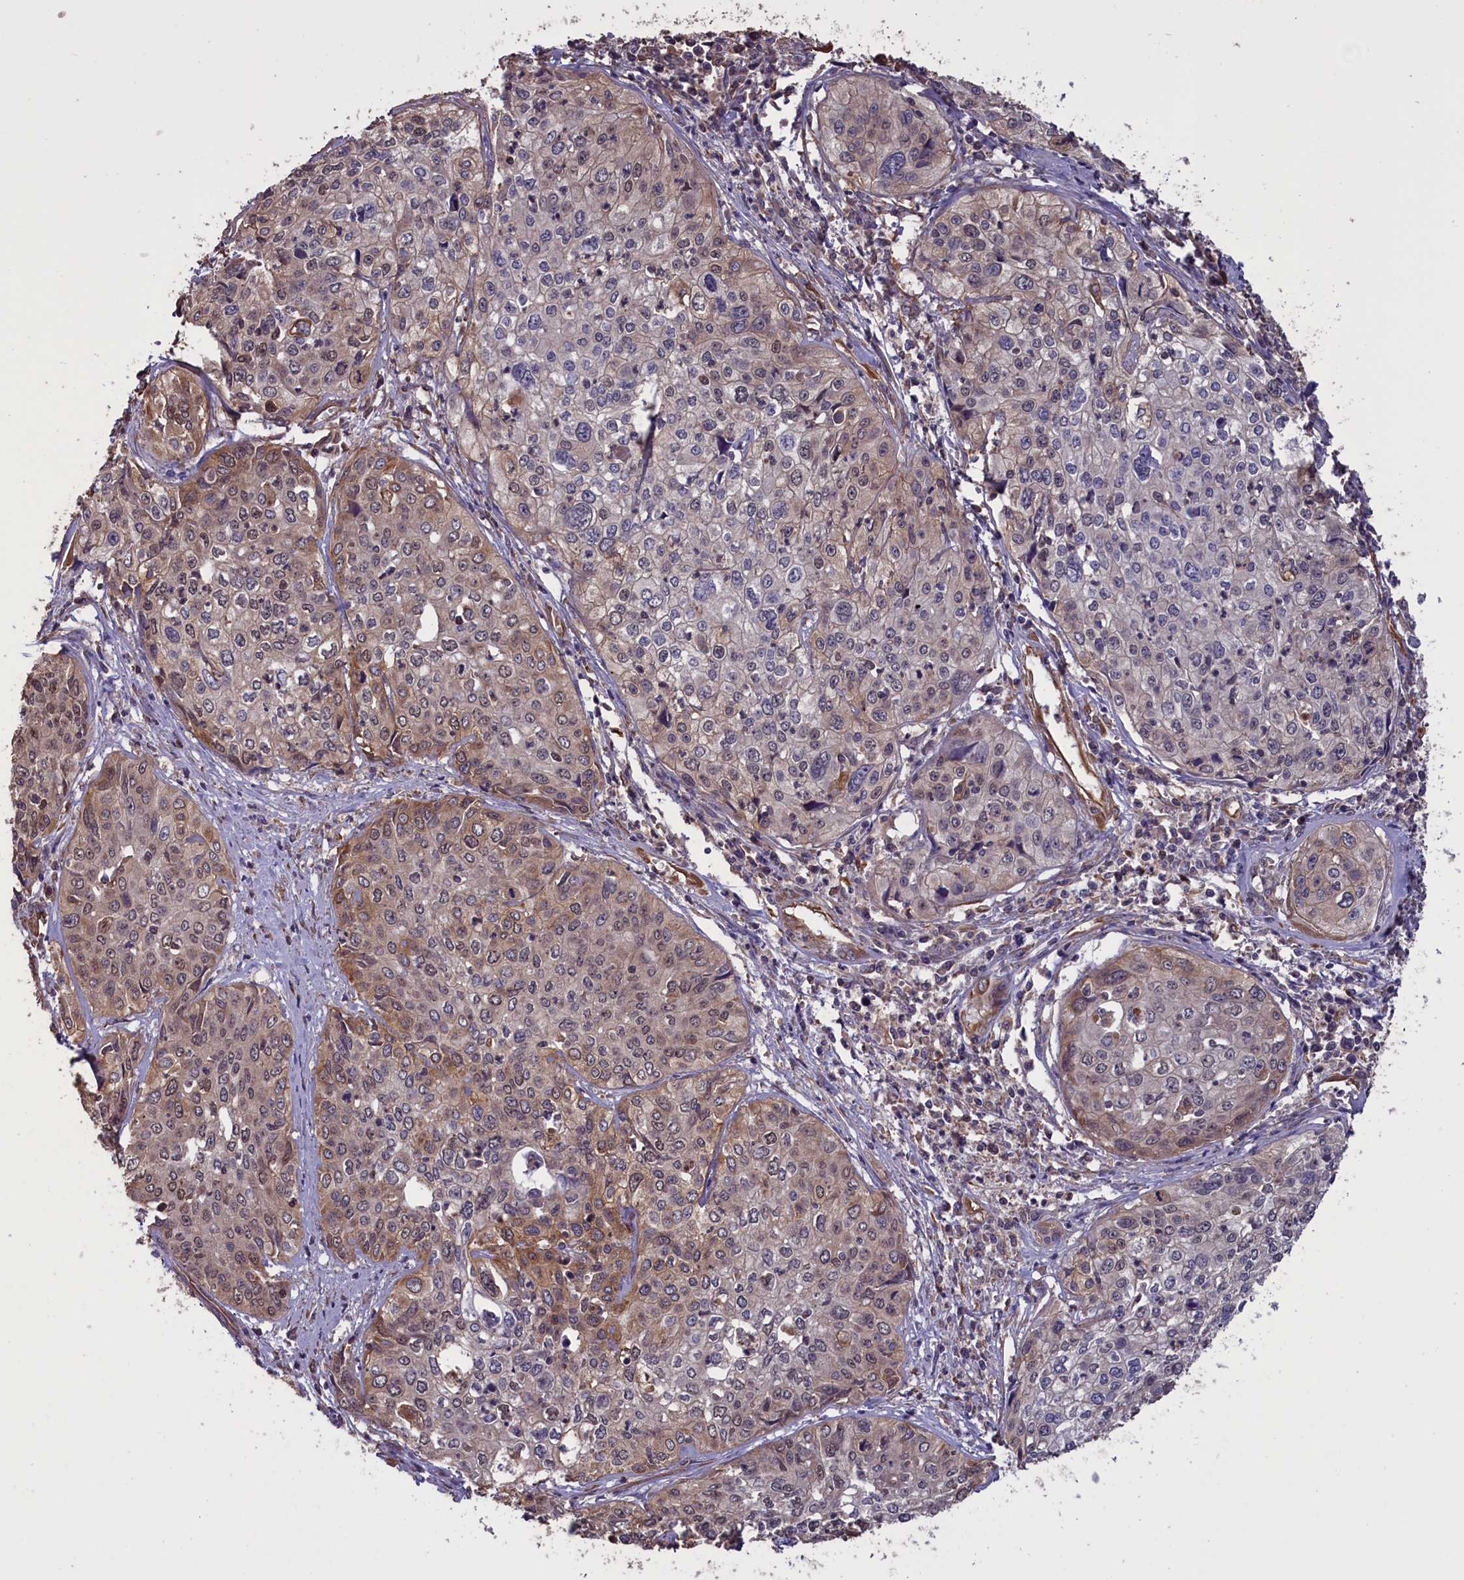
{"staining": {"intensity": "weak", "quantity": "<25%", "location": "cytoplasmic/membranous,nuclear"}, "tissue": "cervical cancer", "cell_type": "Tumor cells", "image_type": "cancer", "snomed": [{"axis": "morphology", "description": "Squamous cell carcinoma, NOS"}, {"axis": "topography", "description": "Cervix"}], "caption": "Tumor cells show no significant positivity in cervical cancer (squamous cell carcinoma). Brightfield microscopy of immunohistochemistry (IHC) stained with DAB (3,3'-diaminobenzidine) (brown) and hematoxylin (blue), captured at high magnification.", "gene": "DAPK3", "patient": {"sex": "female", "age": 31}}